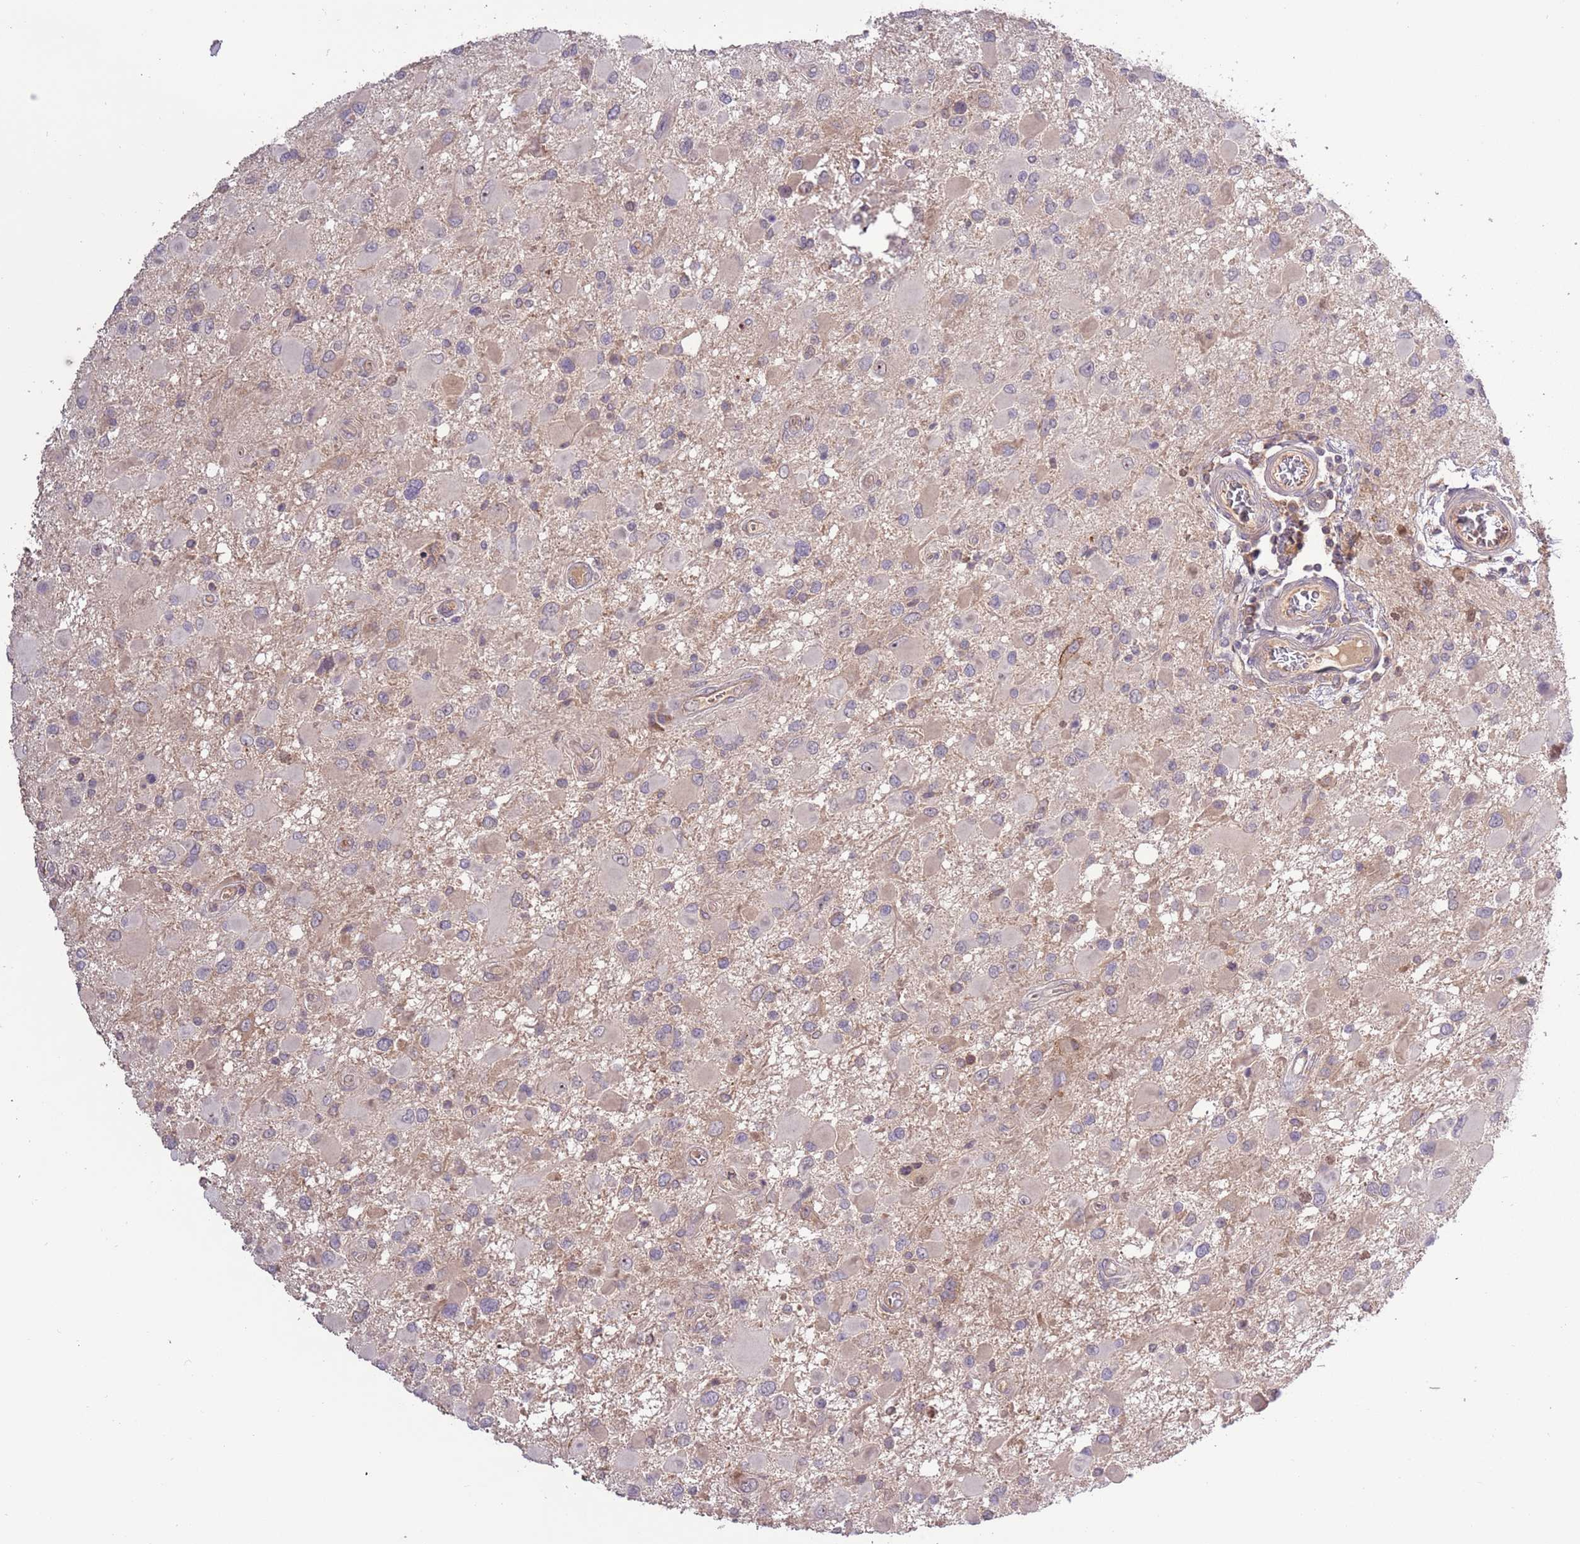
{"staining": {"intensity": "weak", "quantity": "<25%", "location": "cytoplasmic/membranous"}, "tissue": "glioma", "cell_type": "Tumor cells", "image_type": "cancer", "snomed": [{"axis": "morphology", "description": "Glioma, malignant, High grade"}, {"axis": "topography", "description": "Brain"}], "caption": "A high-resolution histopathology image shows immunohistochemistry (IHC) staining of glioma, which reveals no significant expression in tumor cells.", "gene": "SHROOM3", "patient": {"sex": "male", "age": 53}}